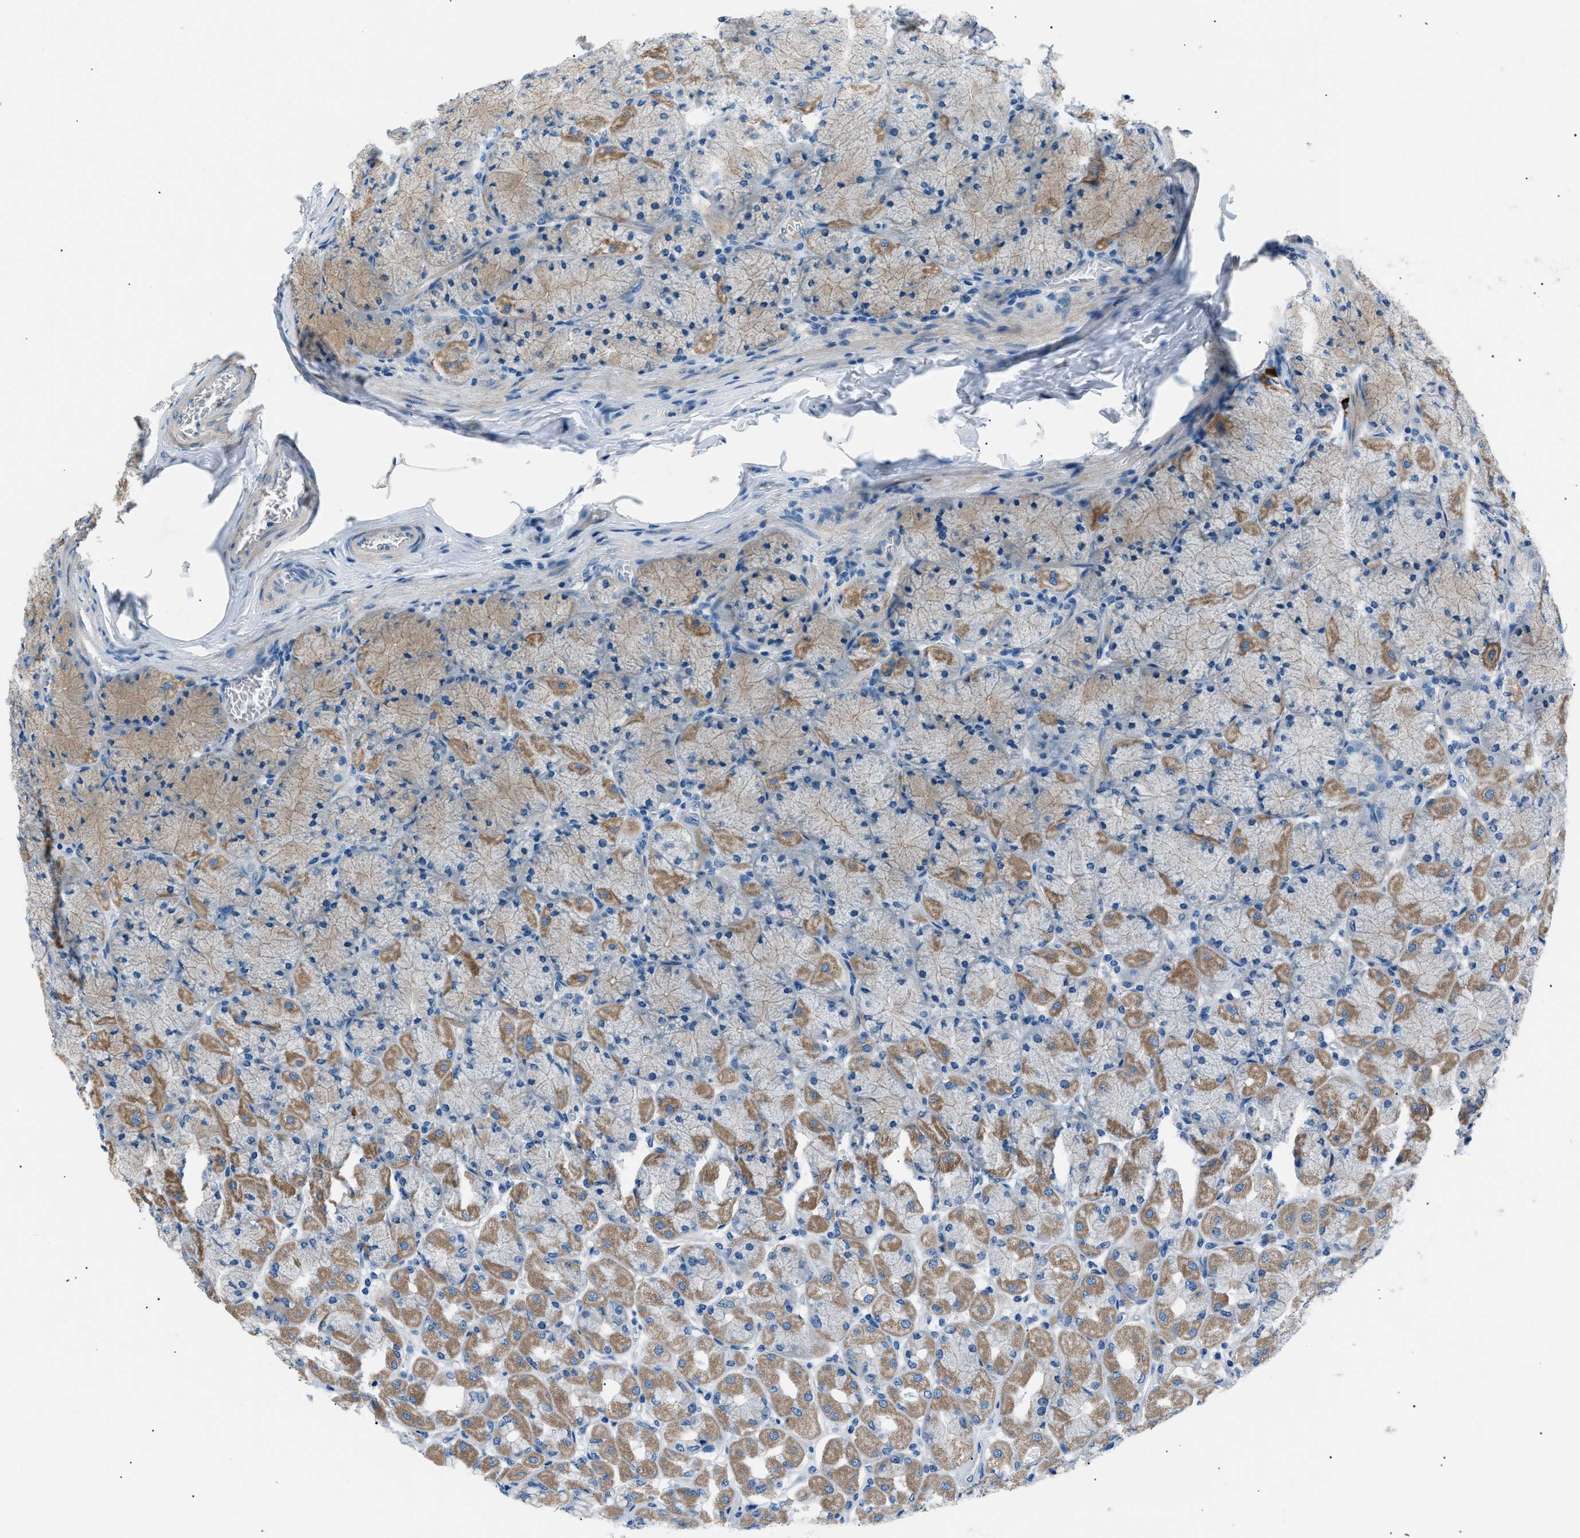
{"staining": {"intensity": "moderate", "quantity": "25%-75%", "location": "cytoplasmic/membranous"}, "tissue": "stomach", "cell_type": "Glandular cells", "image_type": "normal", "snomed": [{"axis": "morphology", "description": "Normal tissue, NOS"}, {"axis": "topography", "description": "Stomach, upper"}], "caption": "DAB (3,3'-diaminobenzidine) immunohistochemical staining of normal stomach displays moderate cytoplasmic/membranous protein expression in about 25%-75% of glandular cells. Nuclei are stained in blue.", "gene": "LRRC37B", "patient": {"sex": "female", "age": 56}}